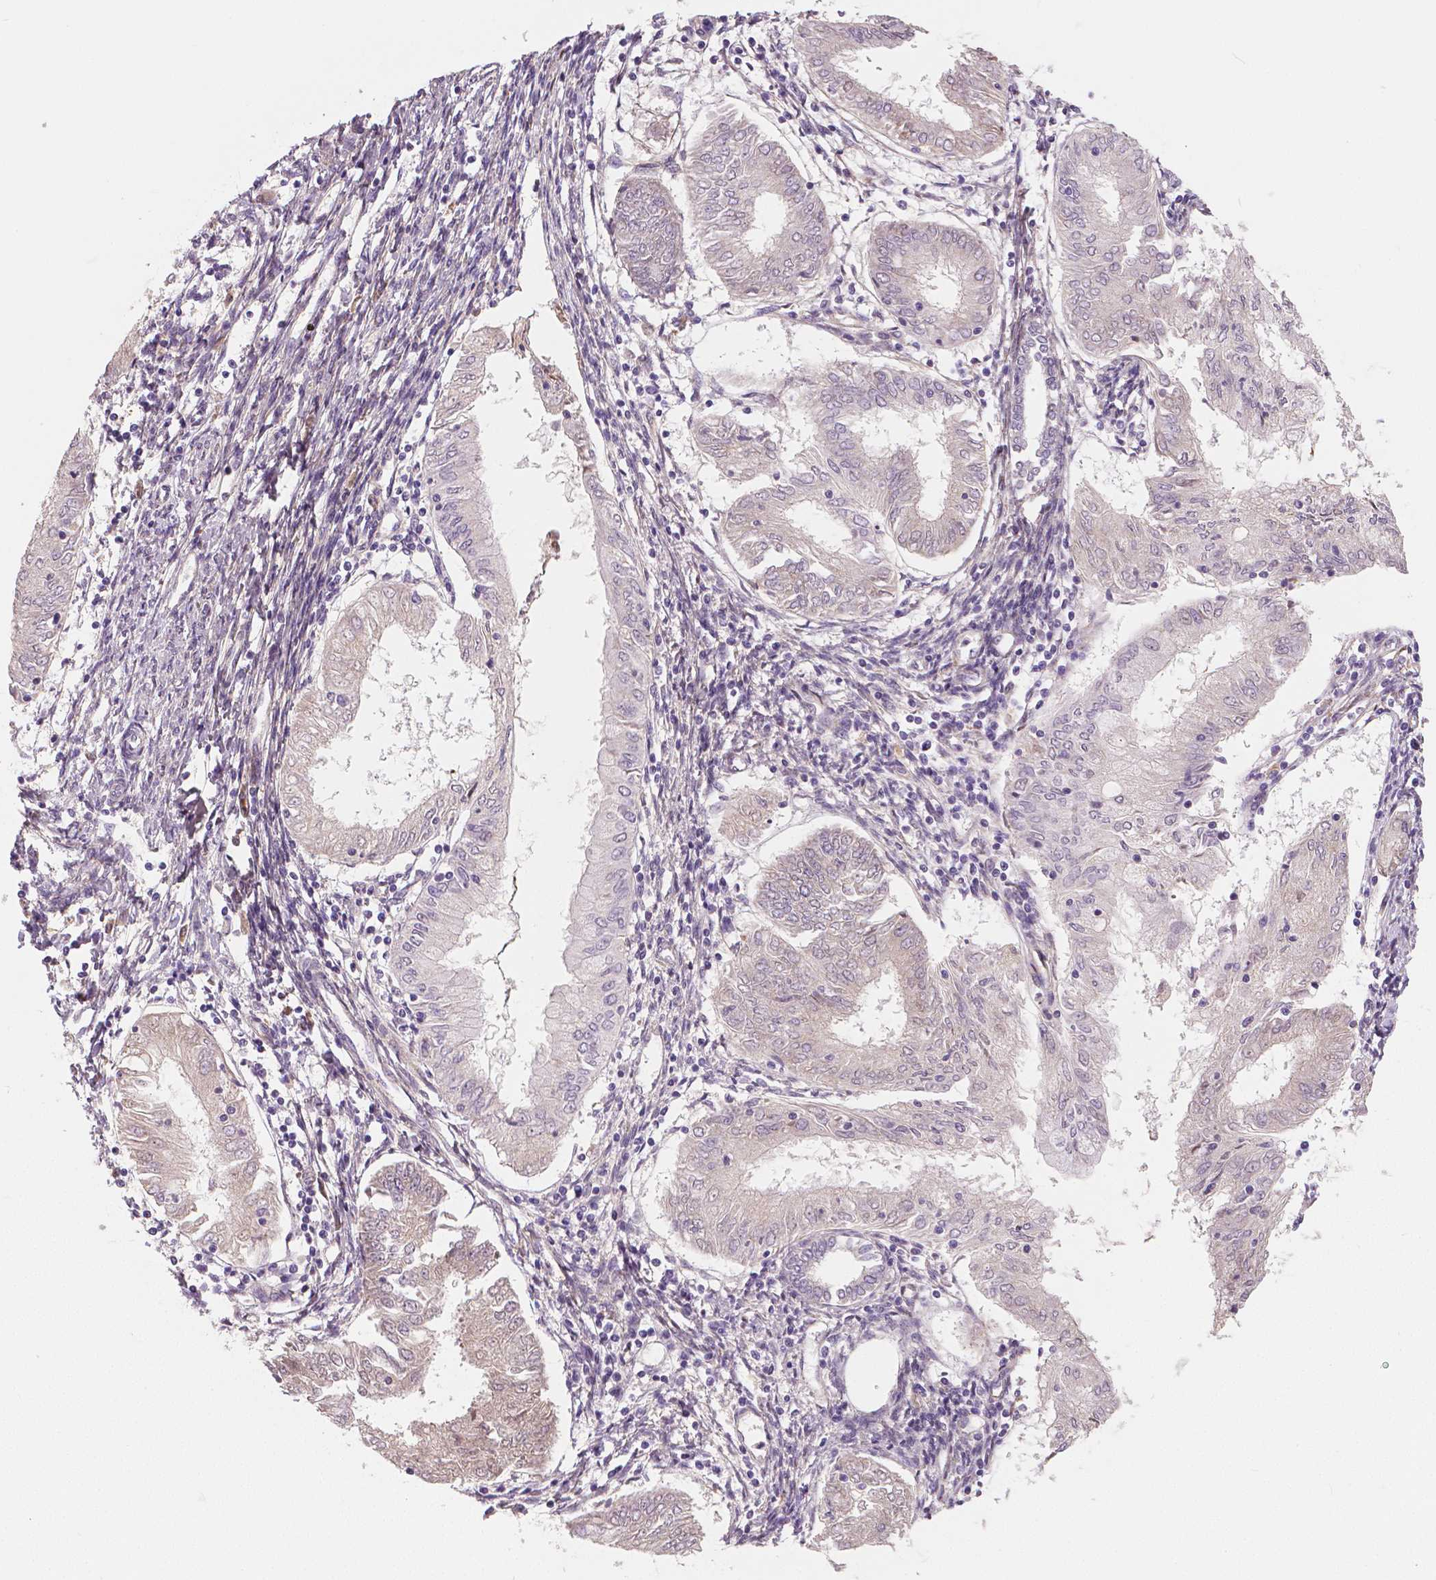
{"staining": {"intensity": "negative", "quantity": "none", "location": "none"}, "tissue": "endometrial cancer", "cell_type": "Tumor cells", "image_type": "cancer", "snomed": [{"axis": "morphology", "description": "Adenocarcinoma, NOS"}, {"axis": "topography", "description": "Endometrium"}], "caption": "Endometrial cancer stained for a protein using immunohistochemistry (IHC) reveals no positivity tumor cells.", "gene": "FLT1", "patient": {"sex": "female", "age": 68}}